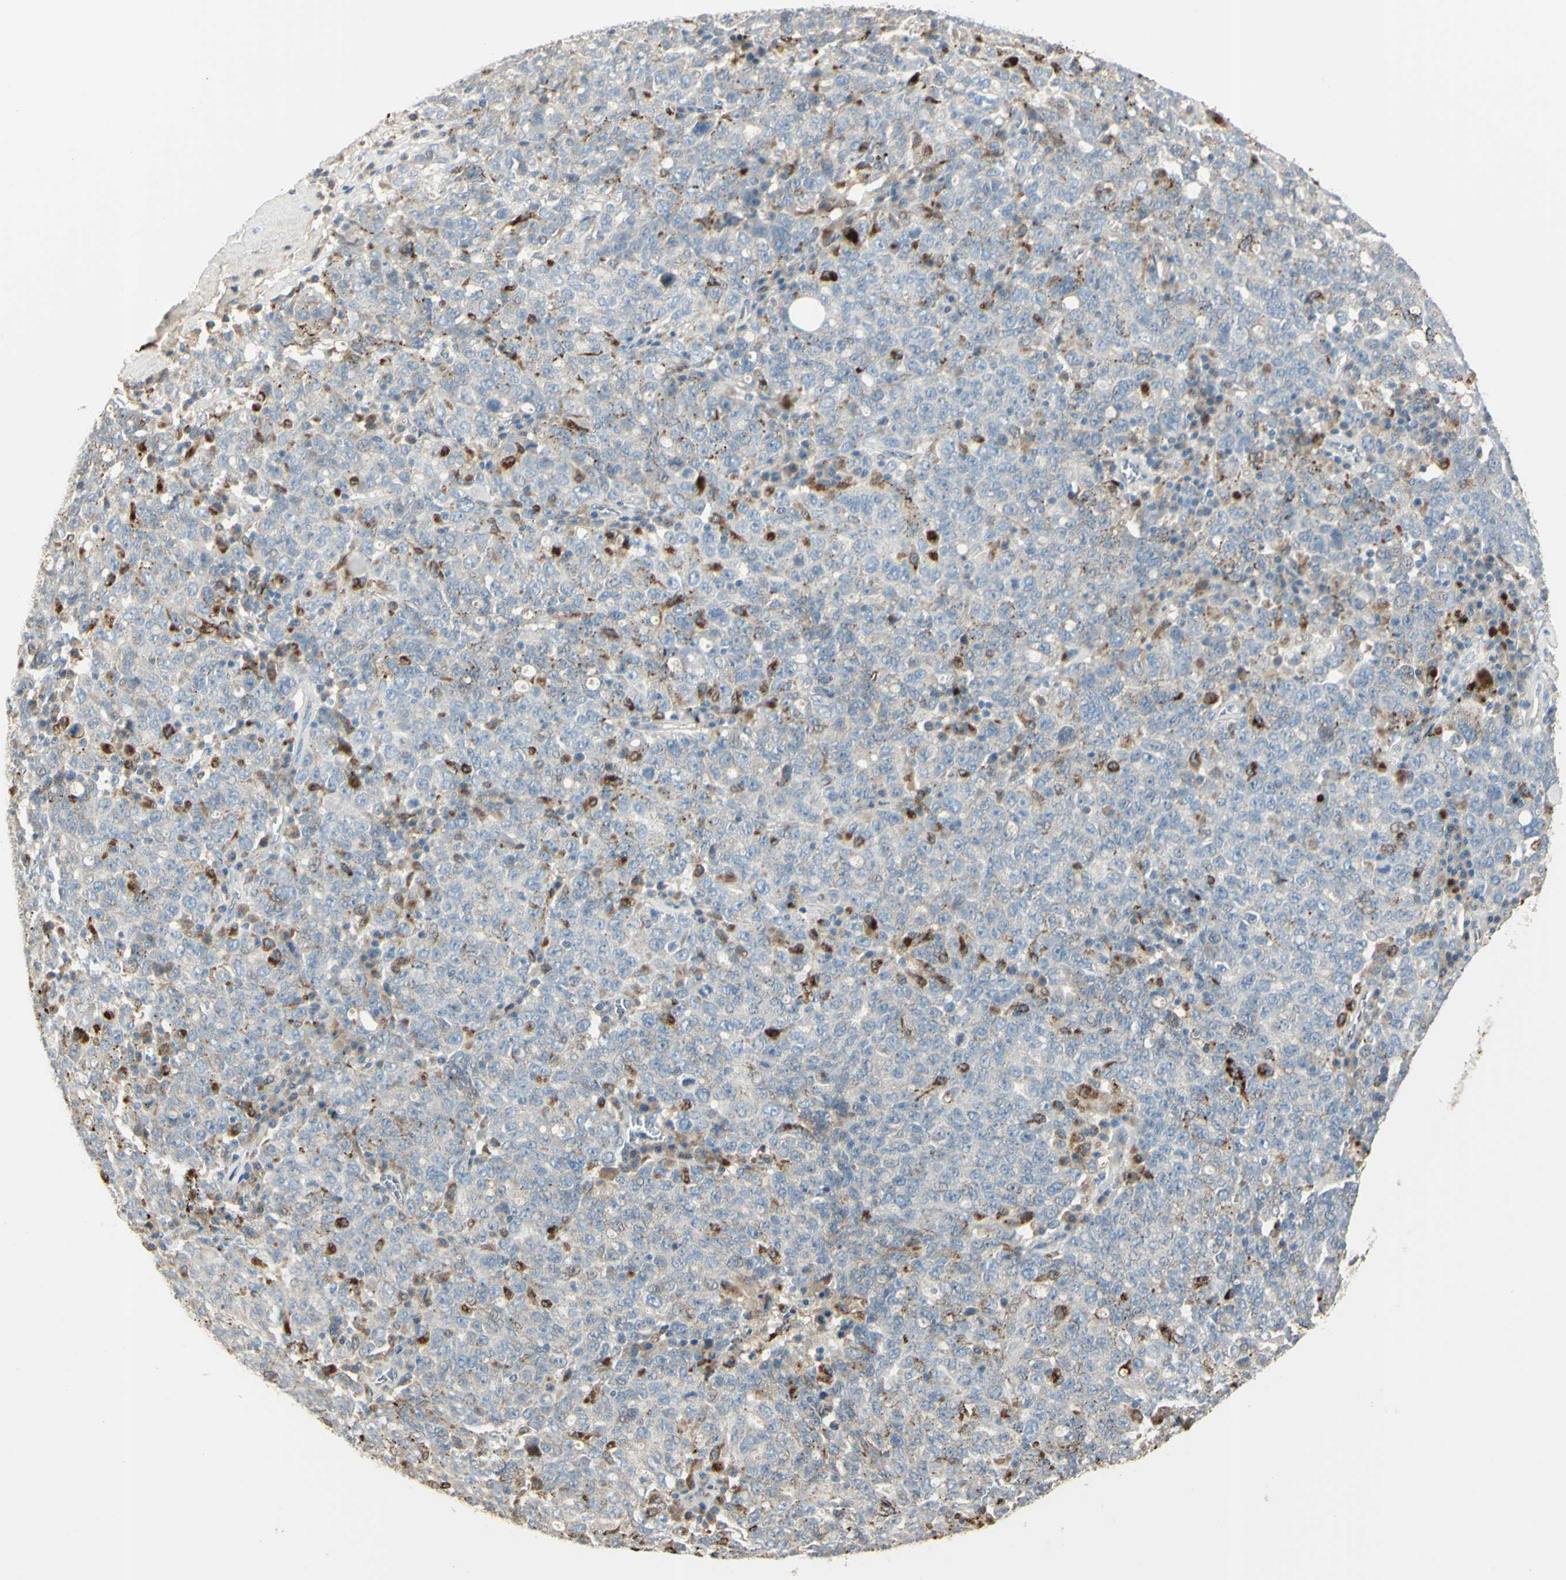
{"staining": {"intensity": "weak", "quantity": "25%-75%", "location": "cytoplasmic/membranous"}, "tissue": "ovarian cancer", "cell_type": "Tumor cells", "image_type": "cancer", "snomed": [{"axis": "morphology", "description": "Carcinoma, endometroid"}, {"axis": "topography", "description": "Ovary"}], "caption": "The immunohistochemical stain shows weak cytoplasmic/membranous staining in tumor cells of ovarian cancer tissue.", "gene": "ANGPTL1", "patient": {"sex": "female", "age": 62}}